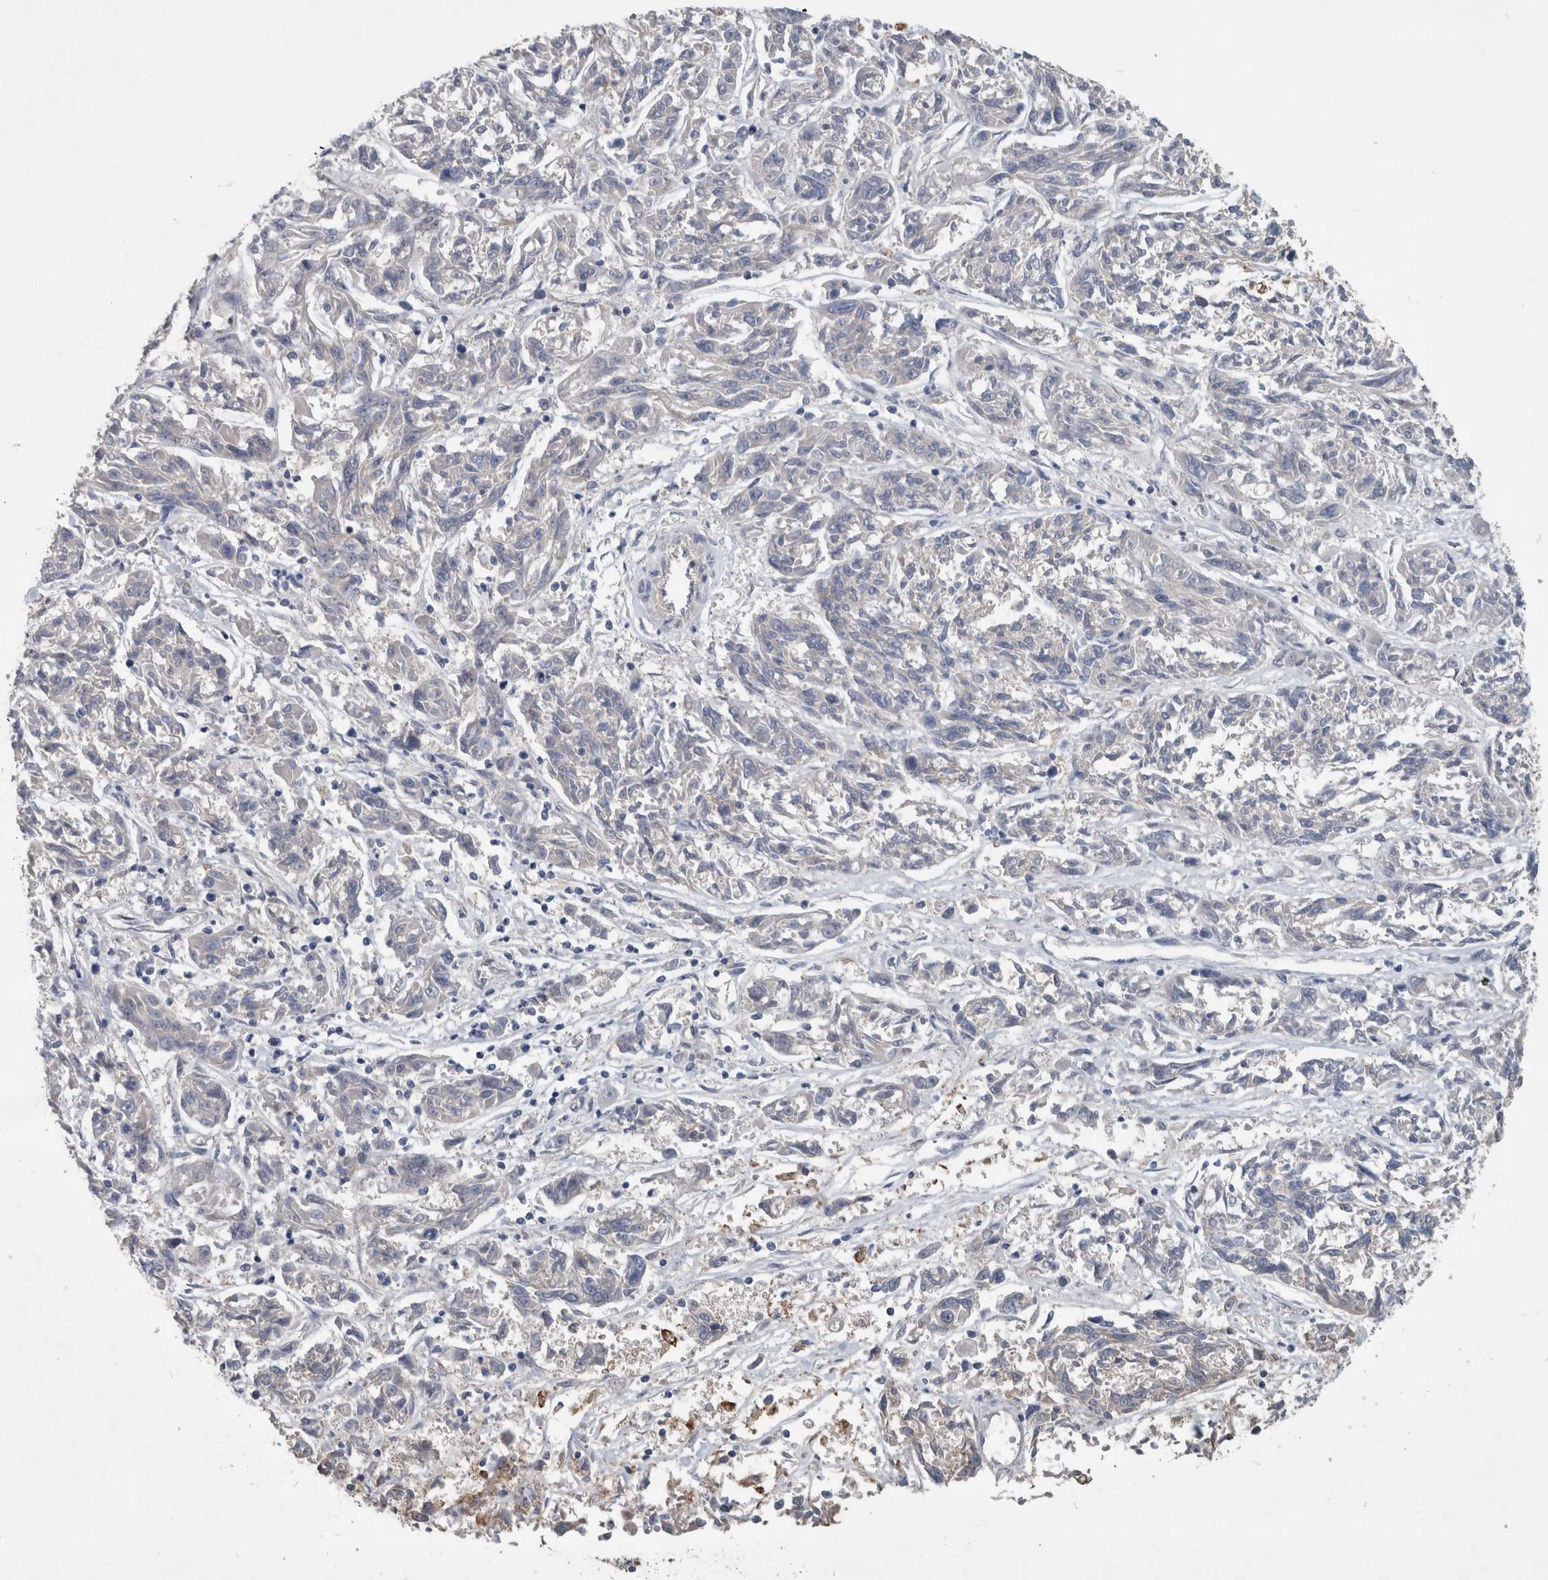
{"staining": {"intensity": "negative", "quantity": "none", "location": "none"}, "tissue": "melanoma", "cell_type": "Tumor cells", "image_type": "cancer", "snomed": [{"axis": "morphology", "description": "Malignant melanoma, NOS"}, {"axis": "topography", "description": "Skin"}], "caption": "IHC histopathology image of neoplastic tissue: human malignant melanoma stained with DAB demonstrates no significant protein staining in tumor cells.", "gene": "BCAM", "patient": {"sex": "male", "age": 53}}